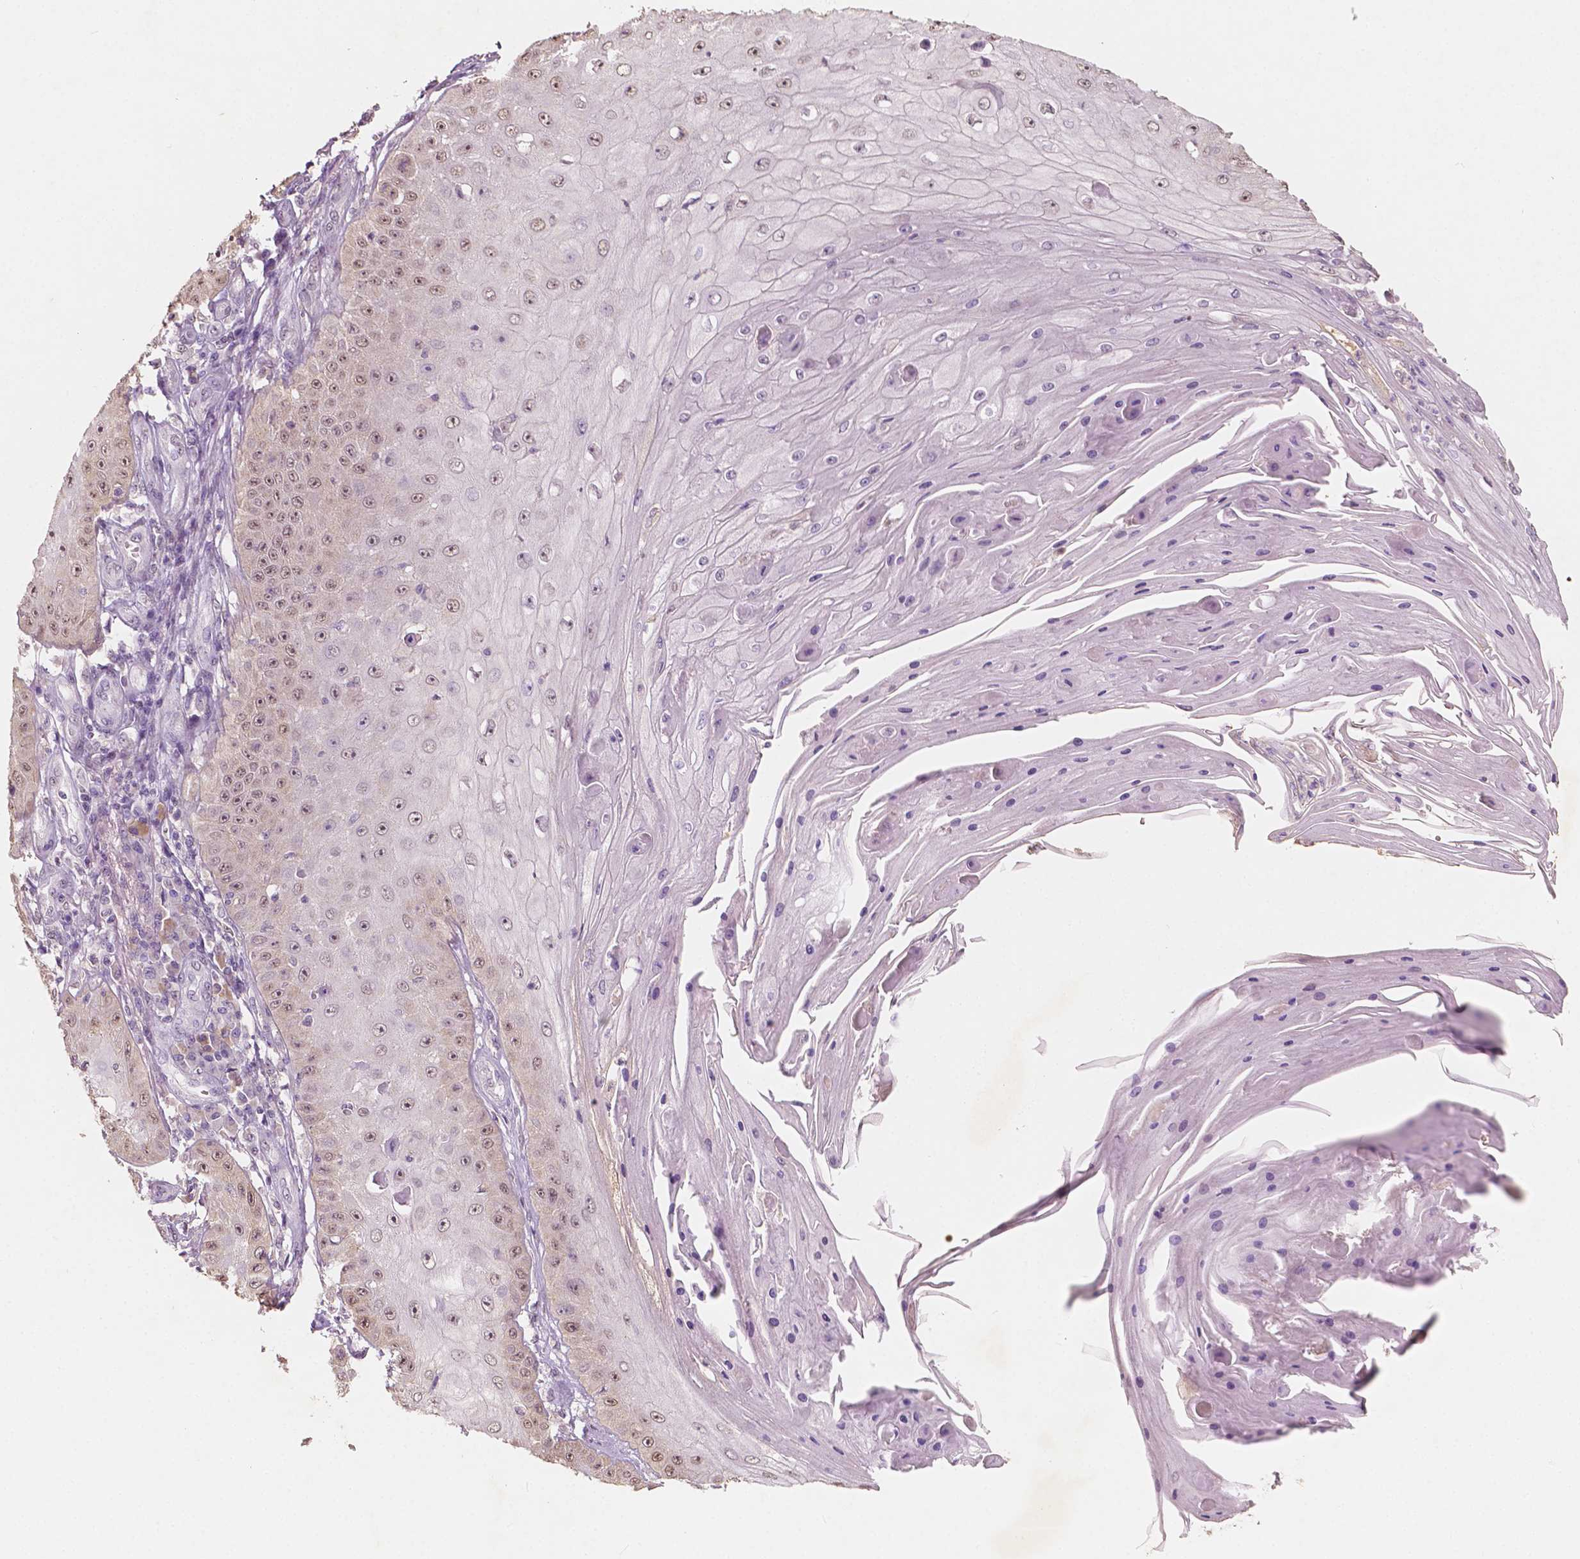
{"staining": {"intensity": "moderate", "quantity": ">75%", "location": "nuclear"}, "tissue": "skin cancer", "cell_type": "Tumor cells", "image_type": "cancer", "snomed": [{"axis": "morphology", "description": "Squamous cell carcinoma, NOS"}, {"axis": "topography", "description": "Skin"}], "caption": "A brown stain labels moderate nuclear staining of a protein in human skin cancer tumor cells.", "gene": "SOX15", "patient": {"sex": "male", "age": 70}}